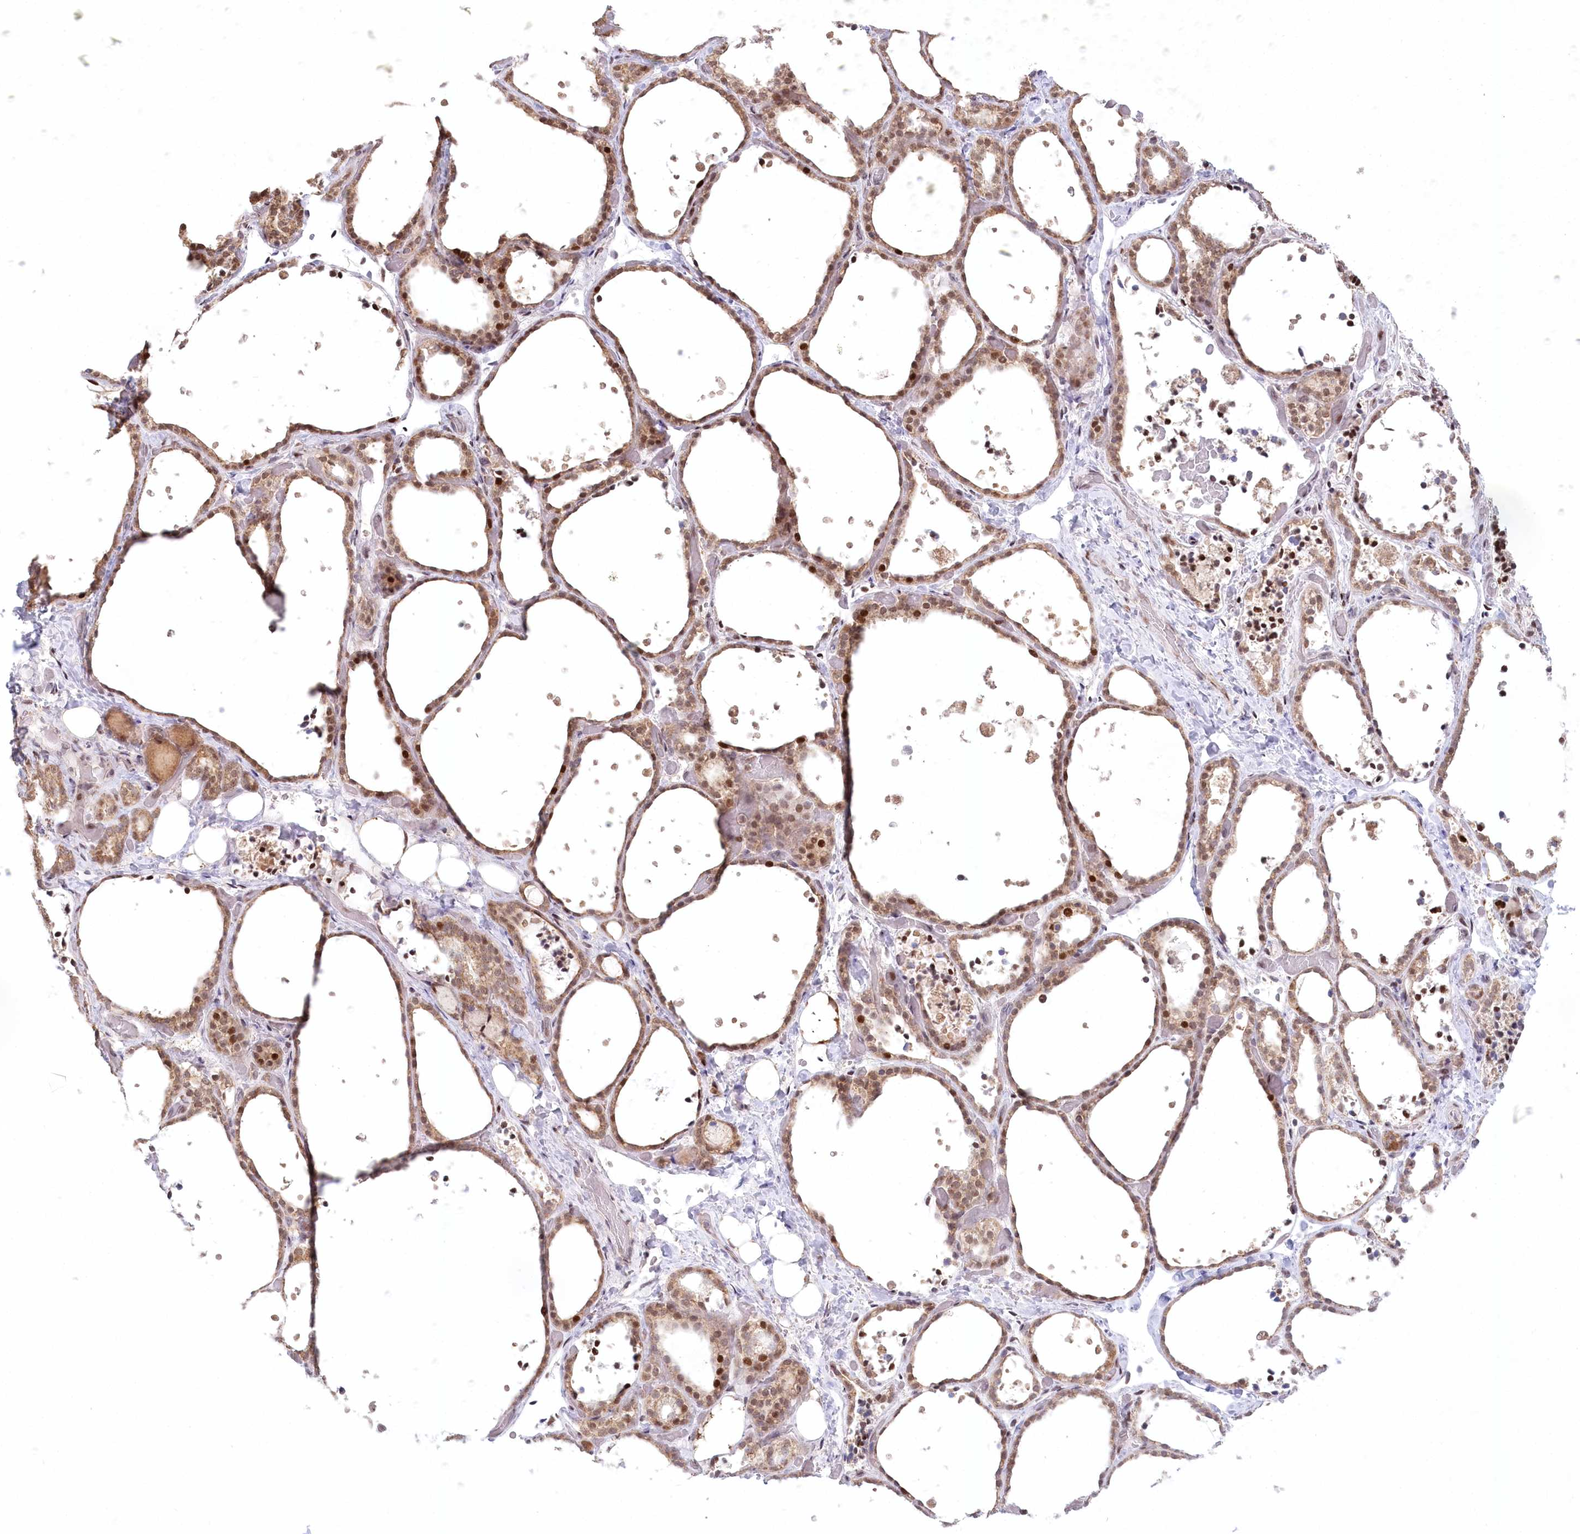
{"staining": {"intensity": "moderate", "quantity": ">75%", "location": "nuclear"}, "tissue": "thyroid gland", "cell_type": "Glandular cells", "image_type": "normal", "snomed": [{"axis": "morphology", "description": "Normal tissue, NOS"}, {"axis": "topography", "description": "Thyroid gland"}], "caption": "Moderate nuclear expression is present in approximately >75% of glandular cells in benign thyroid gland.", "gene": "PYURF", "patient": {"sex": "female", "age": 44}}